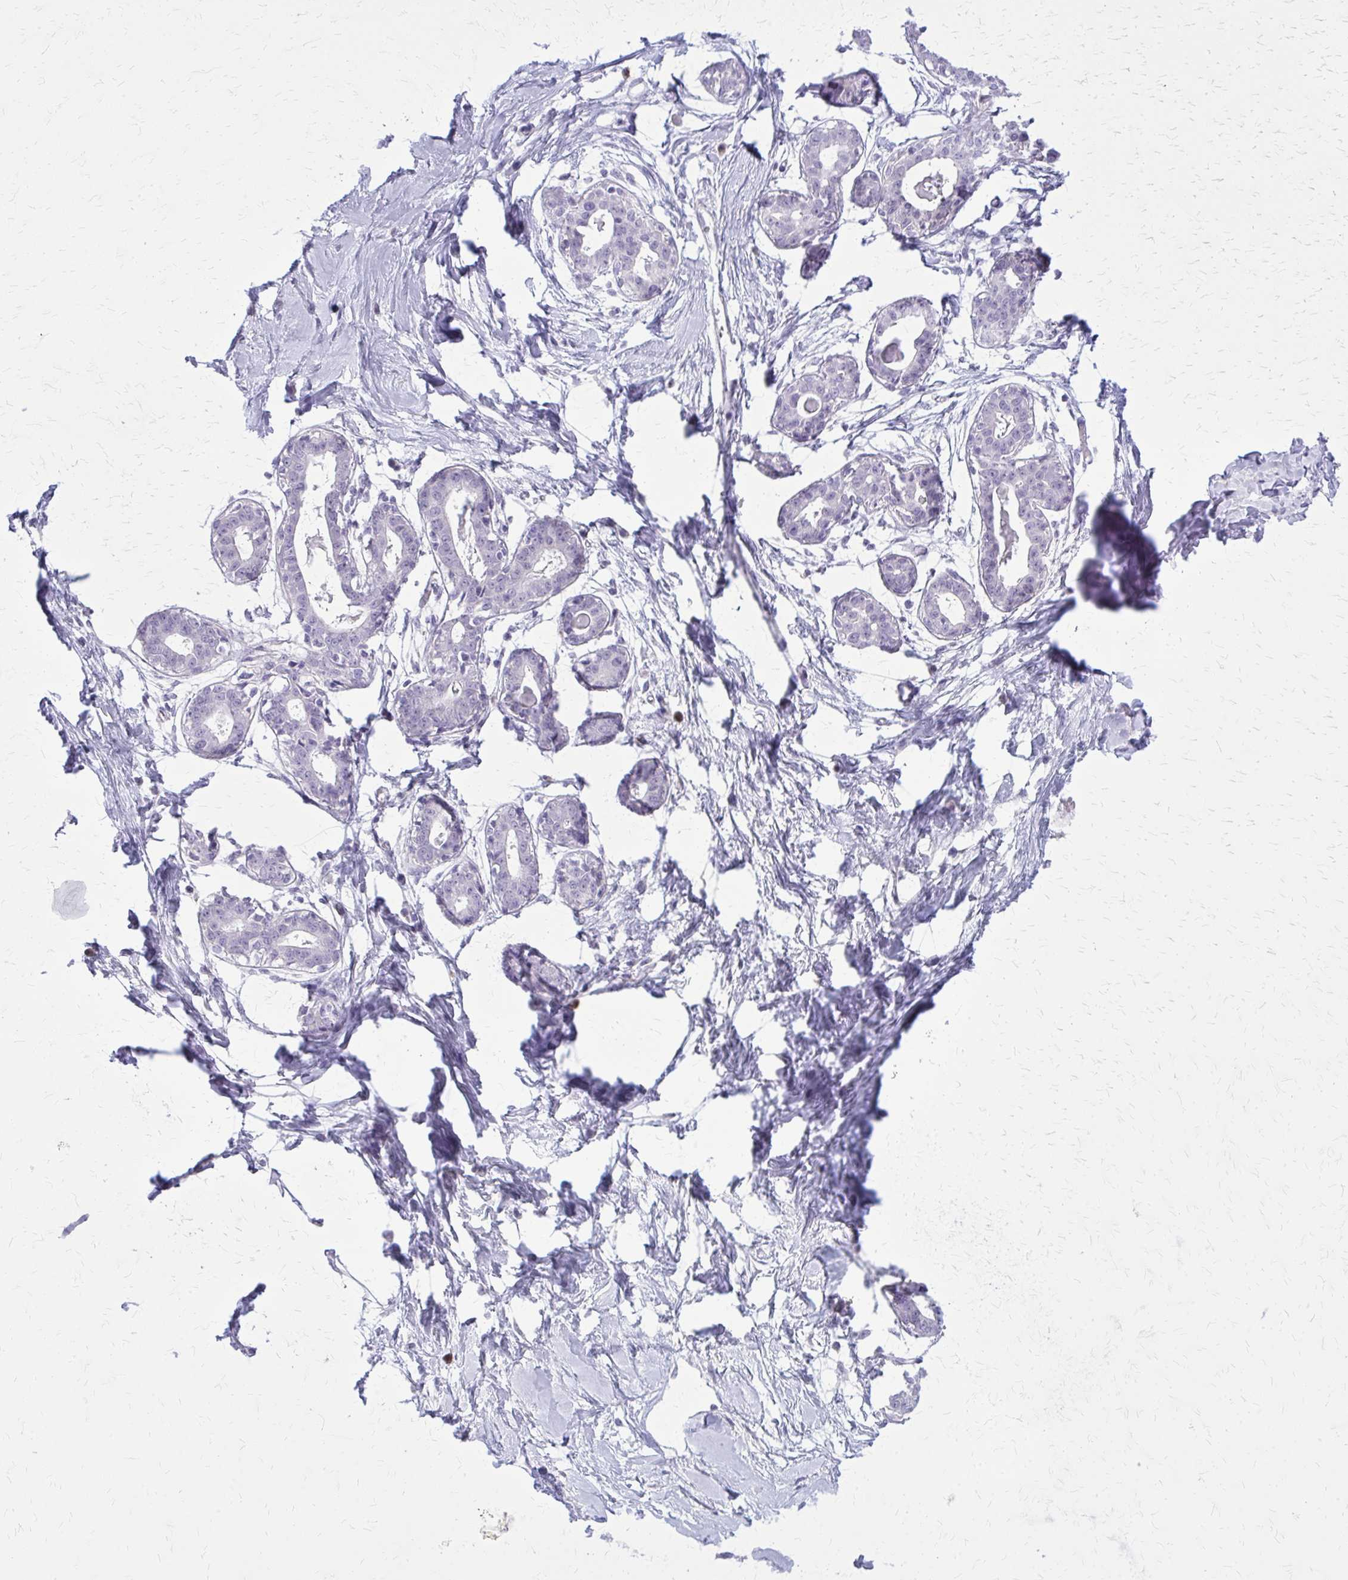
{"staining": {"intensity": "negative", "quantity": "none", "location": "none"}, "tissue": "breast", "cell_type": "Adipocytes", "image_type": "normal", "snomed": [{"axis": "morphology", "description": "Normal tissue, NOS"}, {"axis": "topography", "description": "Breast"}], "caption": "IHC of normal human breast demonstrates no expression in adipocytes.", "gene": "GLRX", "patient": {"sex": "female", "age": 45}}